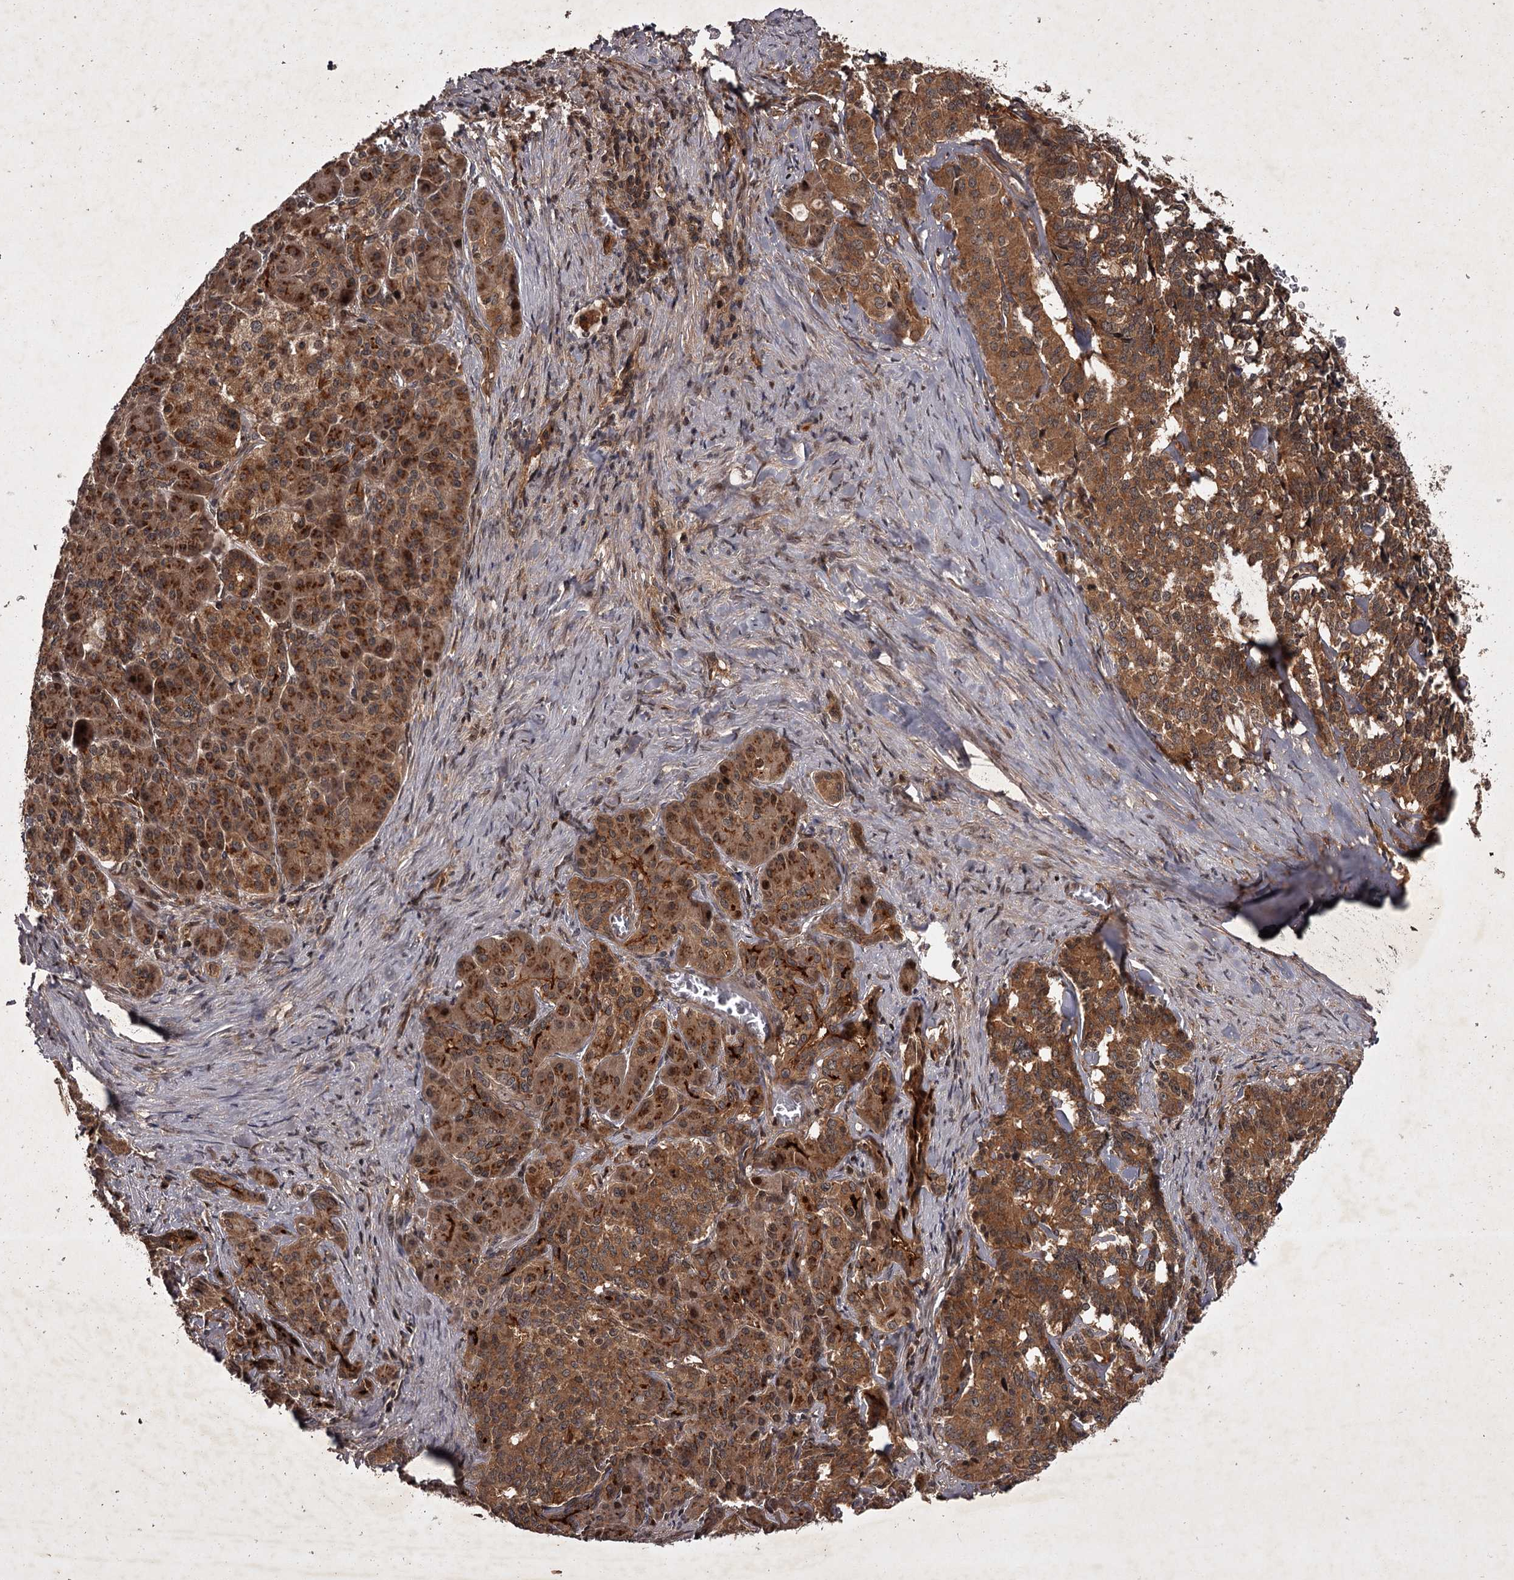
{"staining": {"intensity": "moderate", "quantity": ">75%", "location": "cytoplasmic/membranous"}, "tissue": "pancreatic cancer", "cell_type": "Tumor cells", "image_type": "cancer", "snomed": [{"axis": "morphology", "description": "Adenocarcinoma, NOS"}, {"axis": "topography", "description": "Pancreas"}], "caption": "IHC photomicrograph of pancreatic cancer (adenocarcinoma) stained for a protein (brown), which demonstrates medium levels of moderate cytoplasmic/membranous staining in about >75% of tumor cells.", "gene": "TBC1D23", "patient": {"sex": "female", "age": 74}}